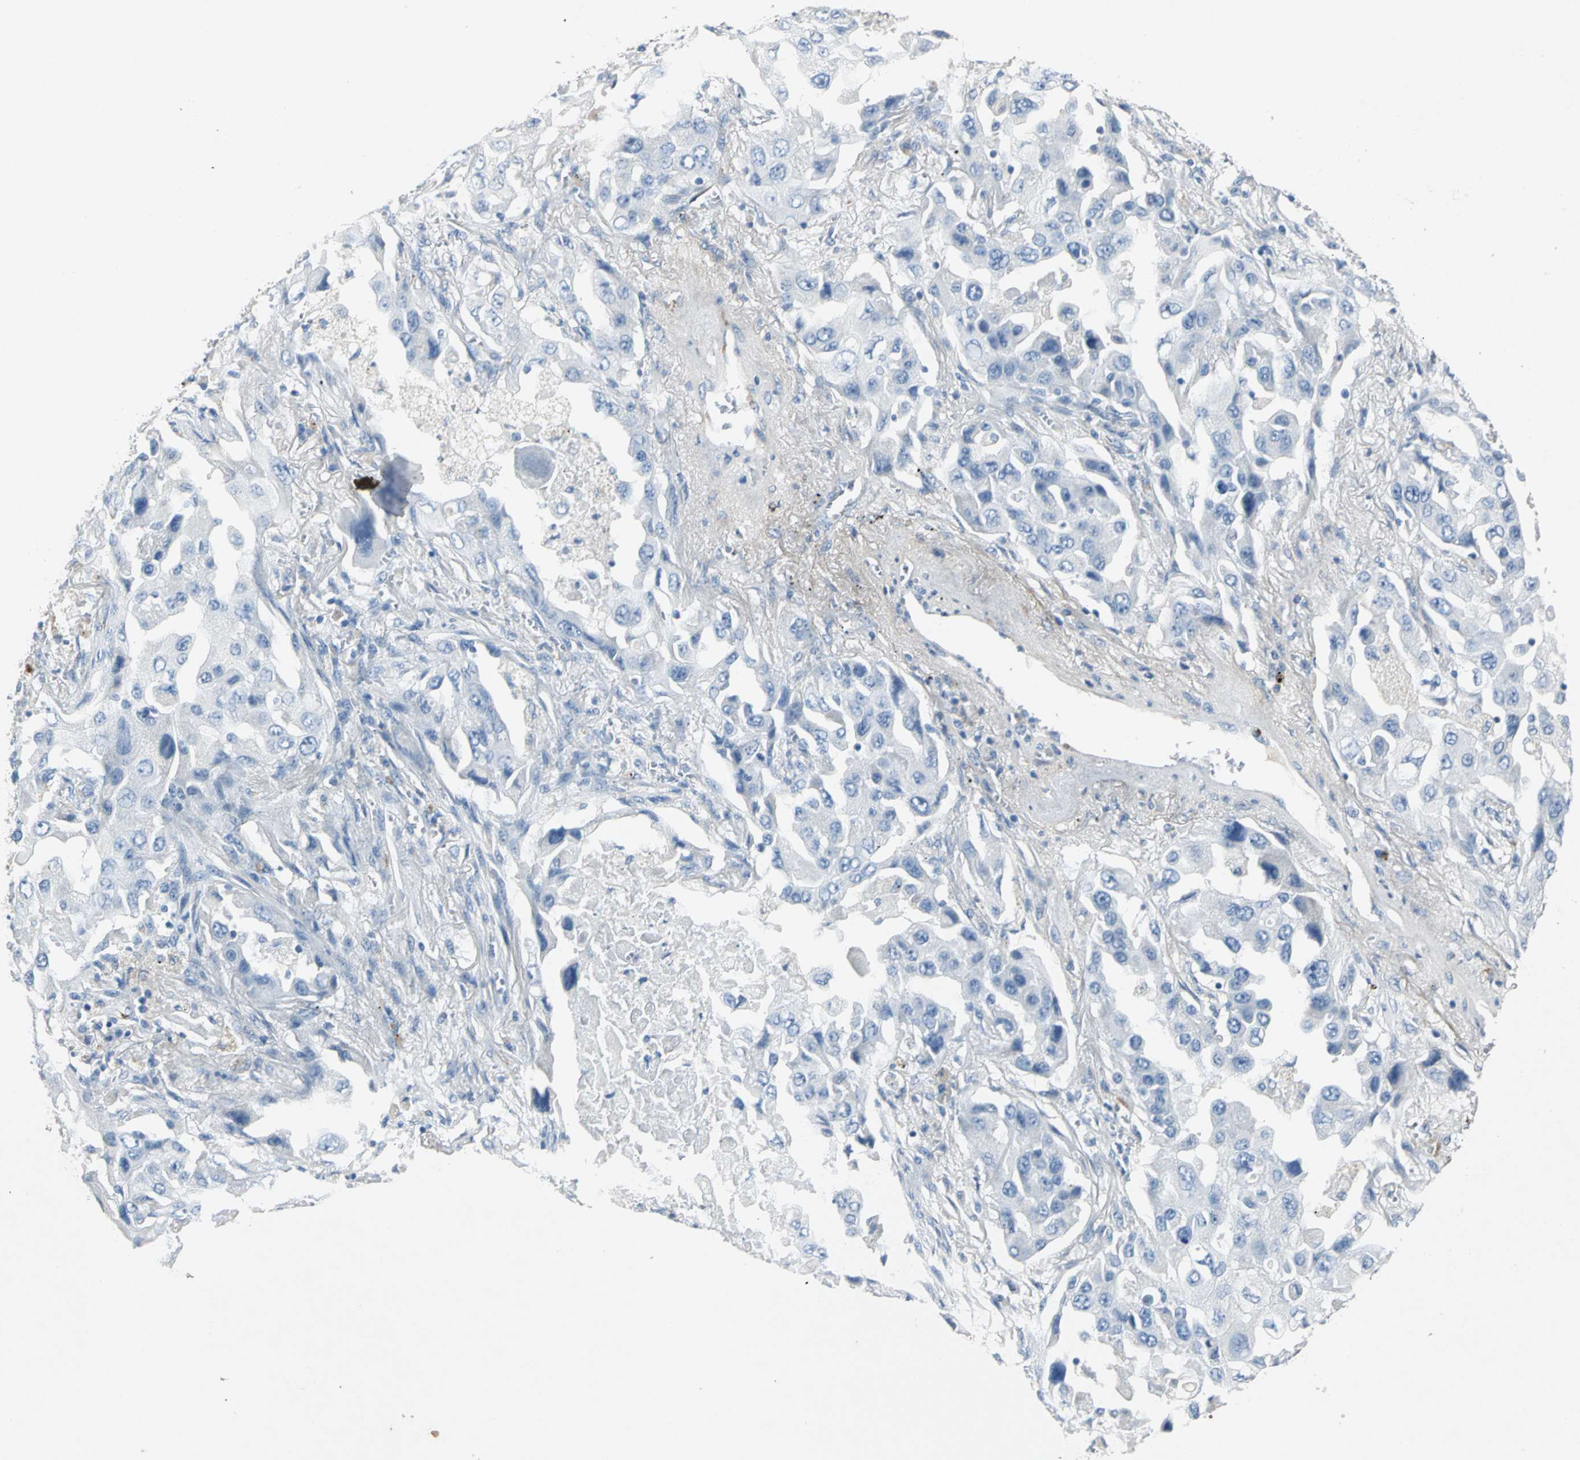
{"staining": {"intensity": "negative", "quantity": "none", "location": "none"}, "tissue": "lung cancer", "cell_type": "Tumor cells", "image_type": "cancer", "snomed": [{"axis": "morphology", "description": "Adenocarcinoma, NOS"}, {"axis": "topography", "description": "Lung"}], "caption": "A photomicrograph of human lung cancer (adenocarcinoma) is negative for staining in tumor cells. The staining was performed using DAB to visualize the protein expression in brown, while the nuclei were stained in blue with hematoxylin (Magnification: 20x).", "gene": "EFNB3", "patient": {"sex": "female", "age": 65}}